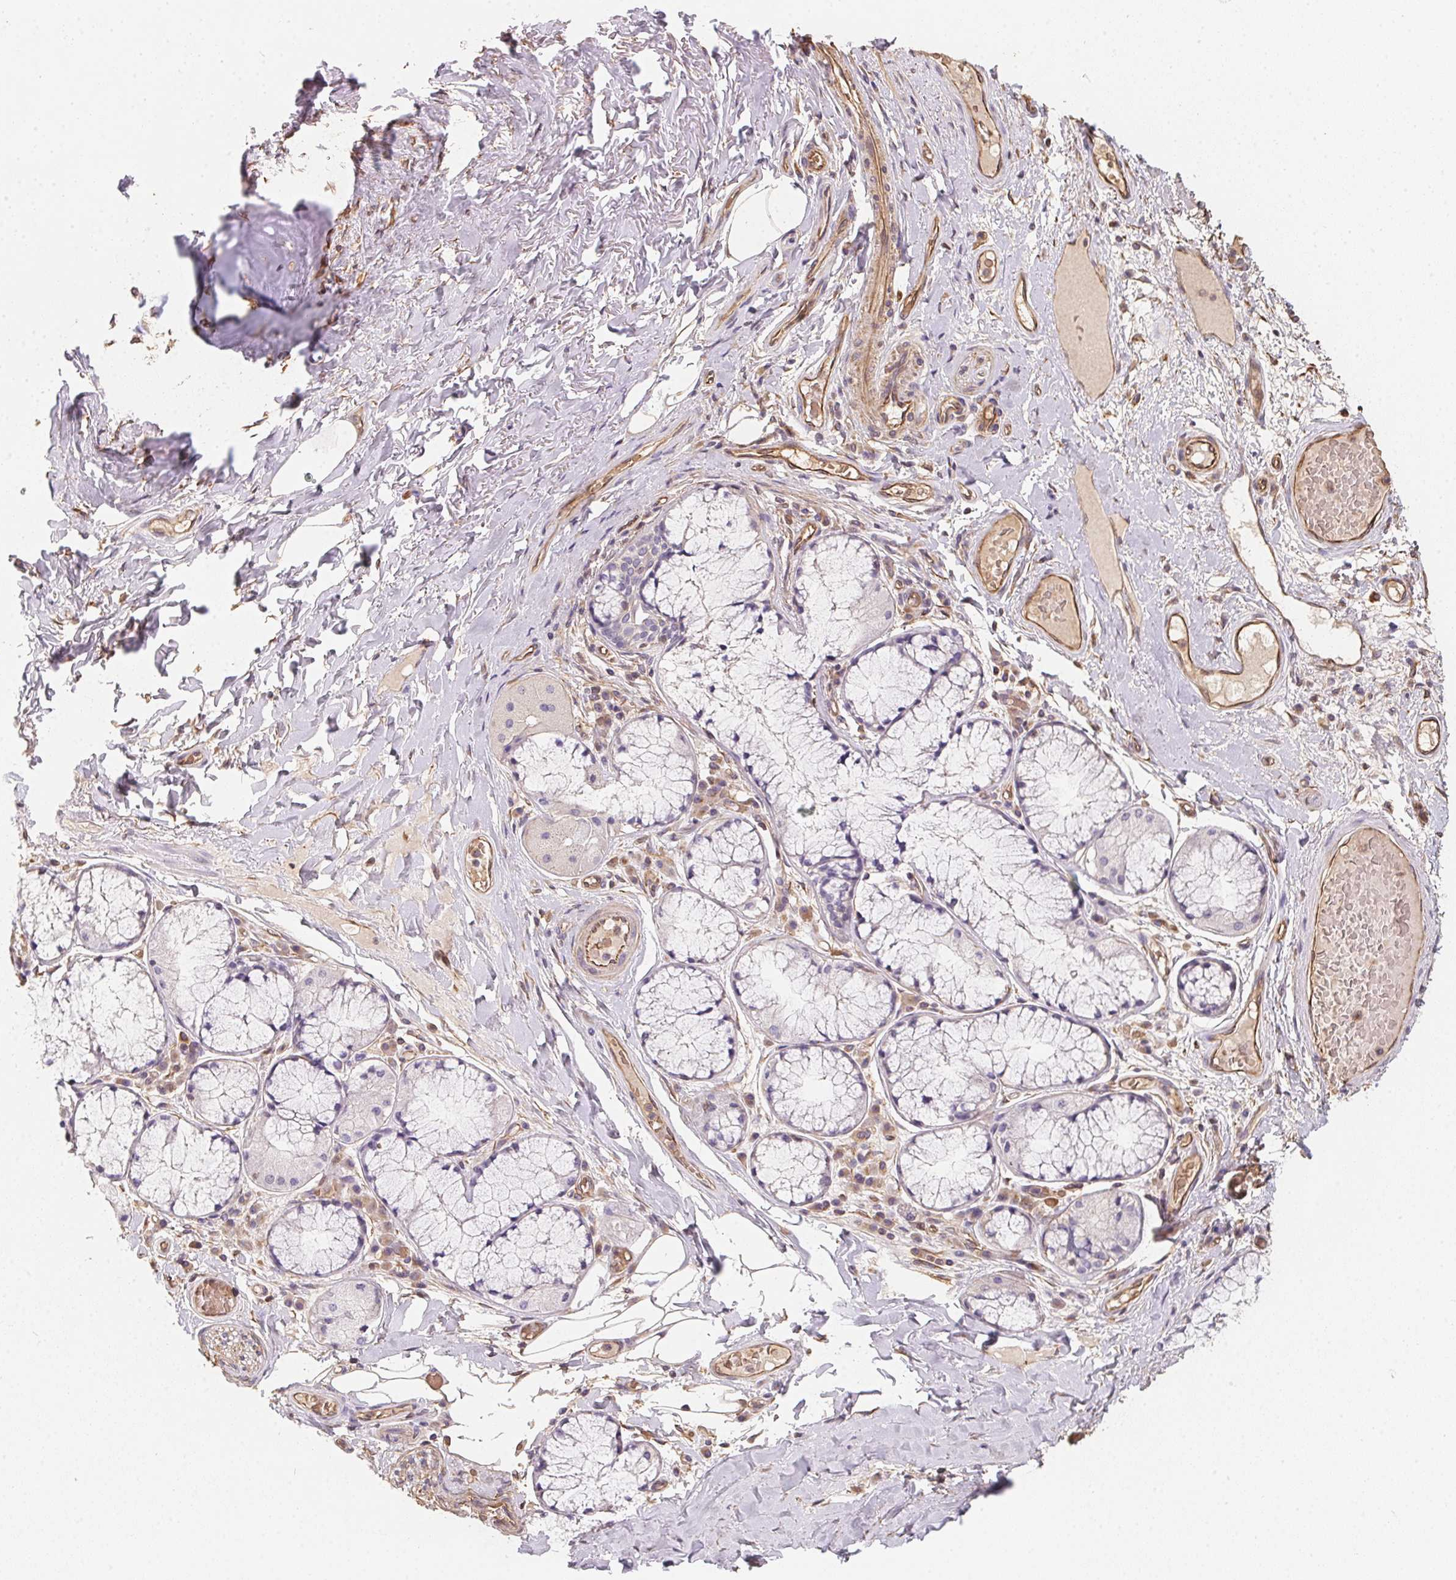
{"staining": {"intensity": "moderate", "quantity": ">75%", "location": "cytoplasmic/membranous"}, "tissue": "adipose tissue", "cell_type": "Adipocytes", "image_type": "normal", "snomed": [{"axis": "morphology", "description": "Normal tissue, NOS"}, {"axis": "topography", "description": "Cartilage tissue"}, {"axis": "topography", "description": "Bronchus"}], "caption": "A medium amount of moderate cytoplasmic/membranous staining is present in about >75% of adipocytes in unremarkable adipose tissue.", "gene": "TBKBP1", "patient": {"sex": "male", "age": 64}}